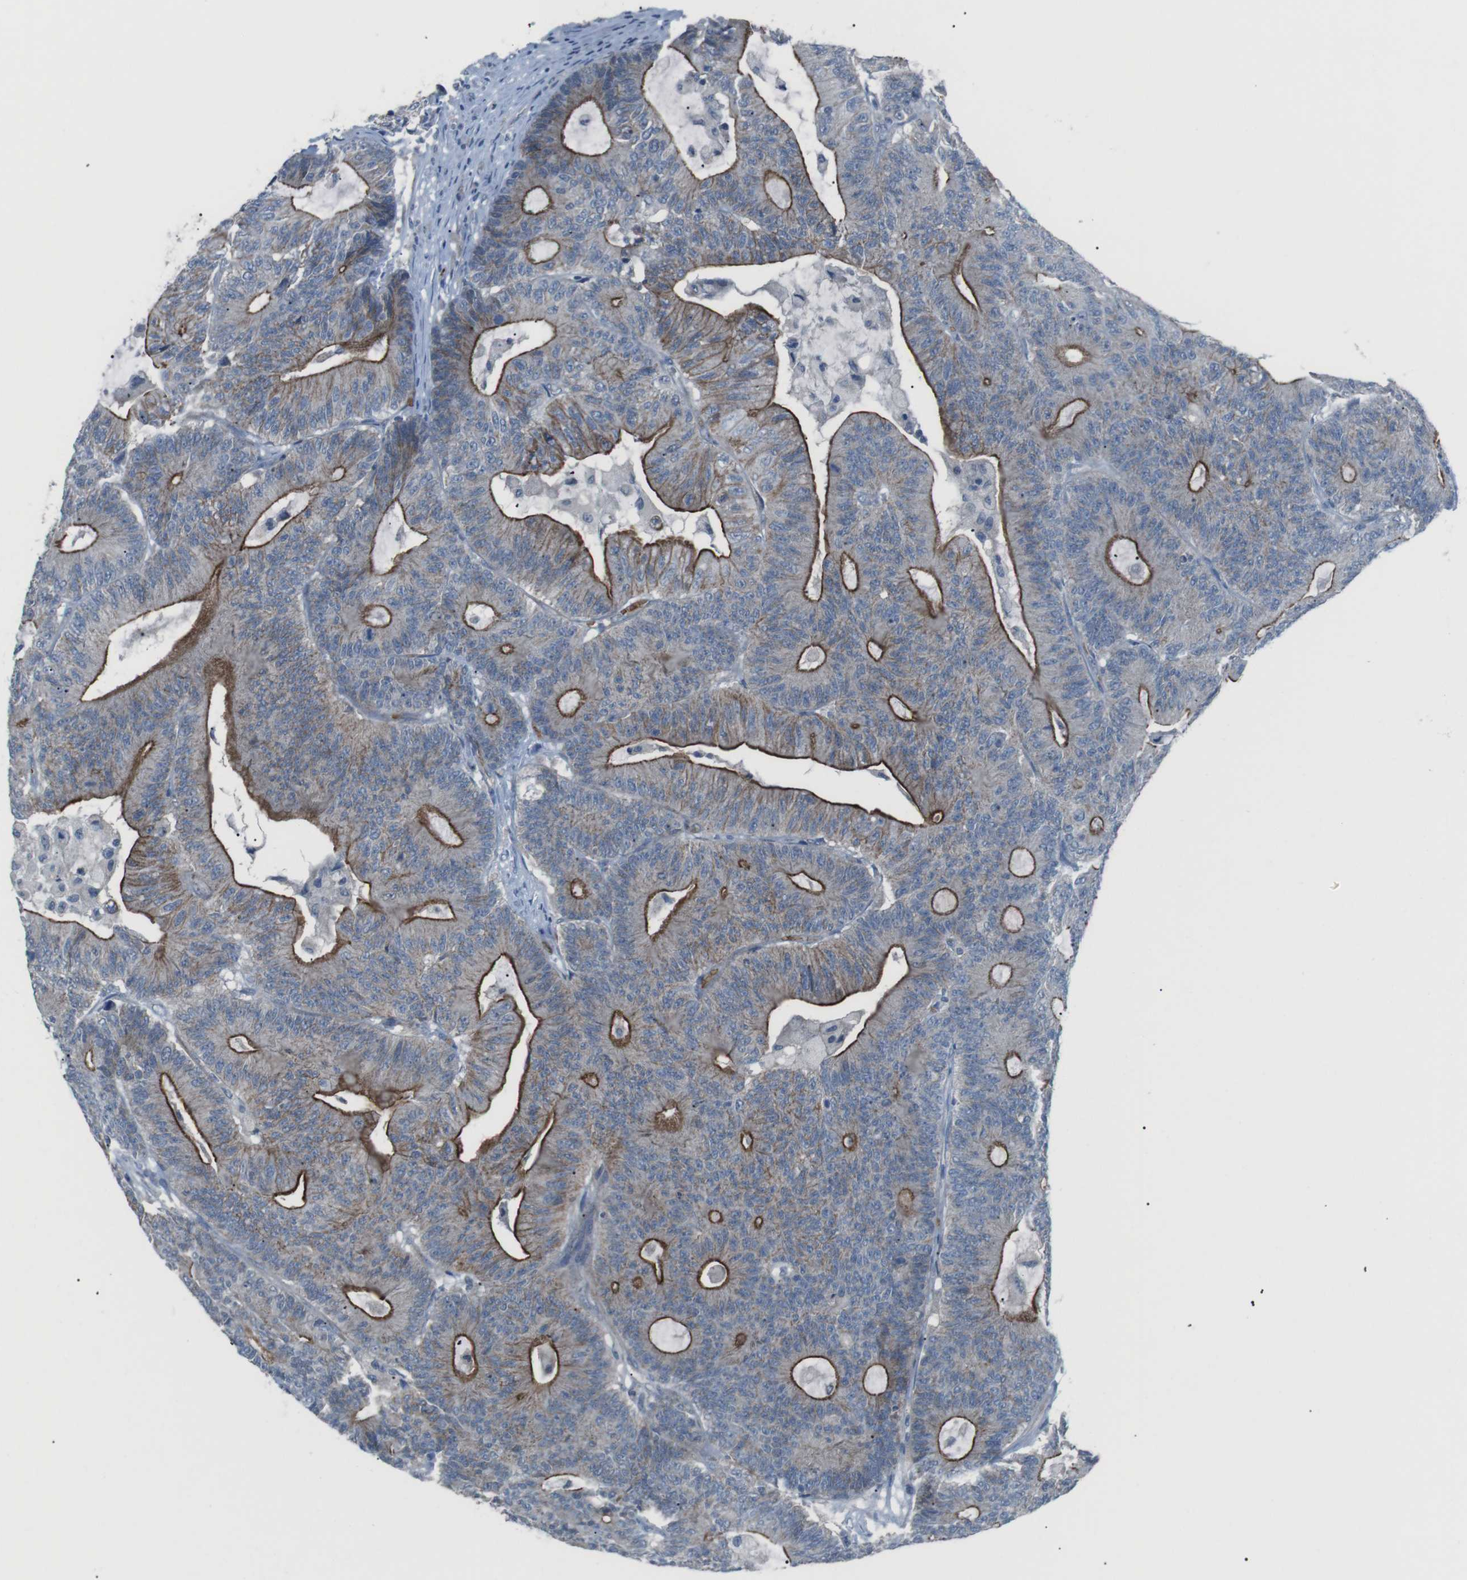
{"staining": {"intensity": "moderate", "quantity": "25%-75%", "location": "cytoplasmic/membranous"}, "tissue": "colorectal cancer", "cell_type": "Tumor cells", "image_type": "cancer", "snomed": [{"axis": "morphology", "description": "Adenocarcinoma, NOS"}, {"axis": "topography", "description": "Colon"}], "caption": "Colorectal cancer stained for a protein (brown) reveals moderate cytoplasmic/membranous positive expression in approximately 25%-75% of tumor cells.", "gene": "SPTA1", "patient": {"sex": "female", "age": 84}}